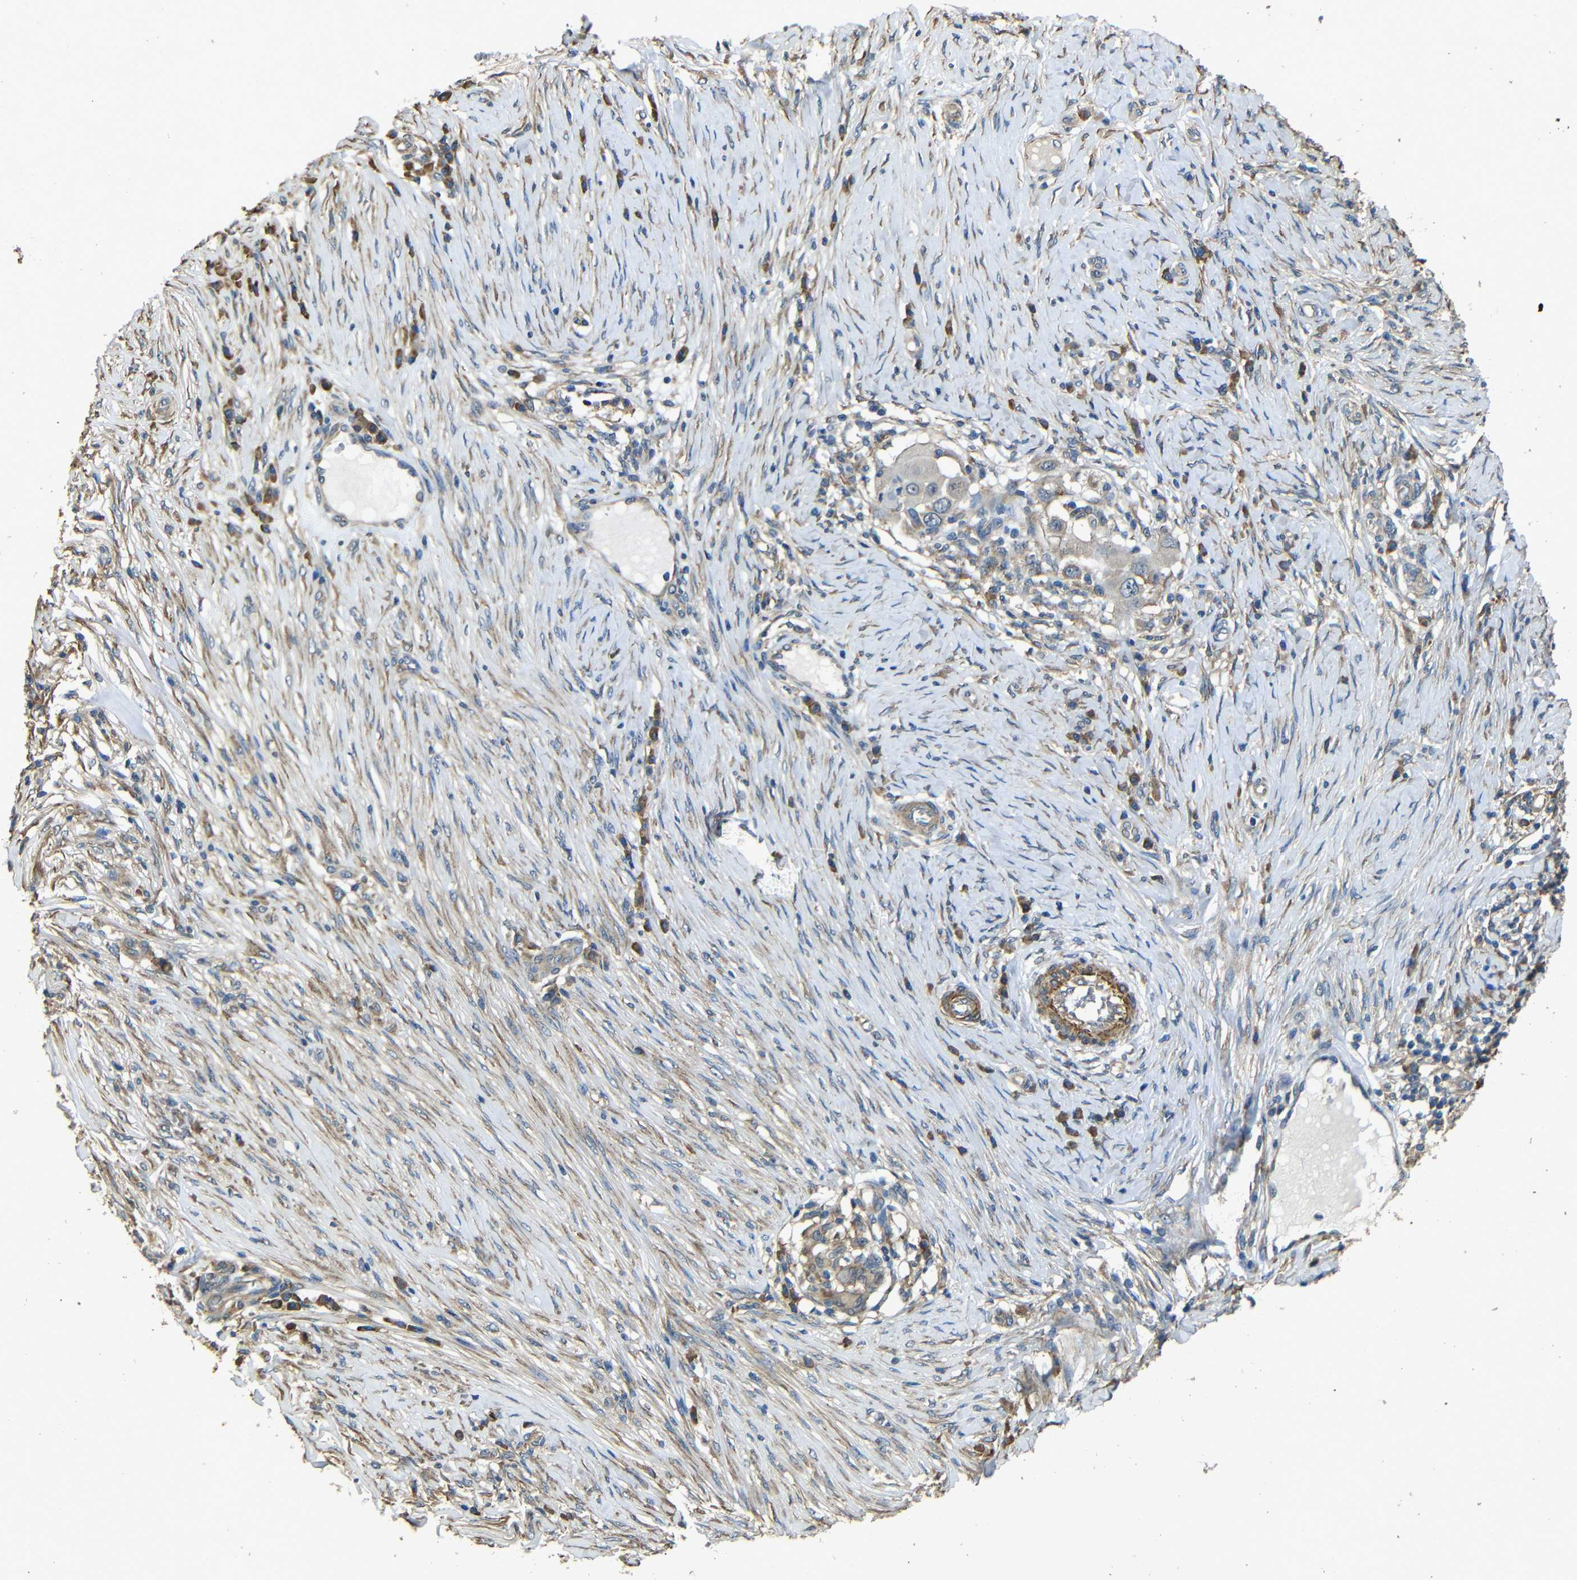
{"staining": {"intensity": "weak", "quantity": "<25%", "location": "cytoplasmic/membranous"}, "tissue": "skin cancer", "cell_type": "Tumor cells", "image_type": "cancer", "snomed": [{"axis": "morphology", "description": "Squamous cell carcinoma, NOS"}, {"axis": "topography", "description": "Skin"}], "caption": "Immunohistochemistry histopathology image of human skin cancer (squamous cell carcinoma) stained for a protein (brown), which shows no positivity in tumor cells.", "gene": "BNIP3", "patient": {"sex": "female", "age": 44}}